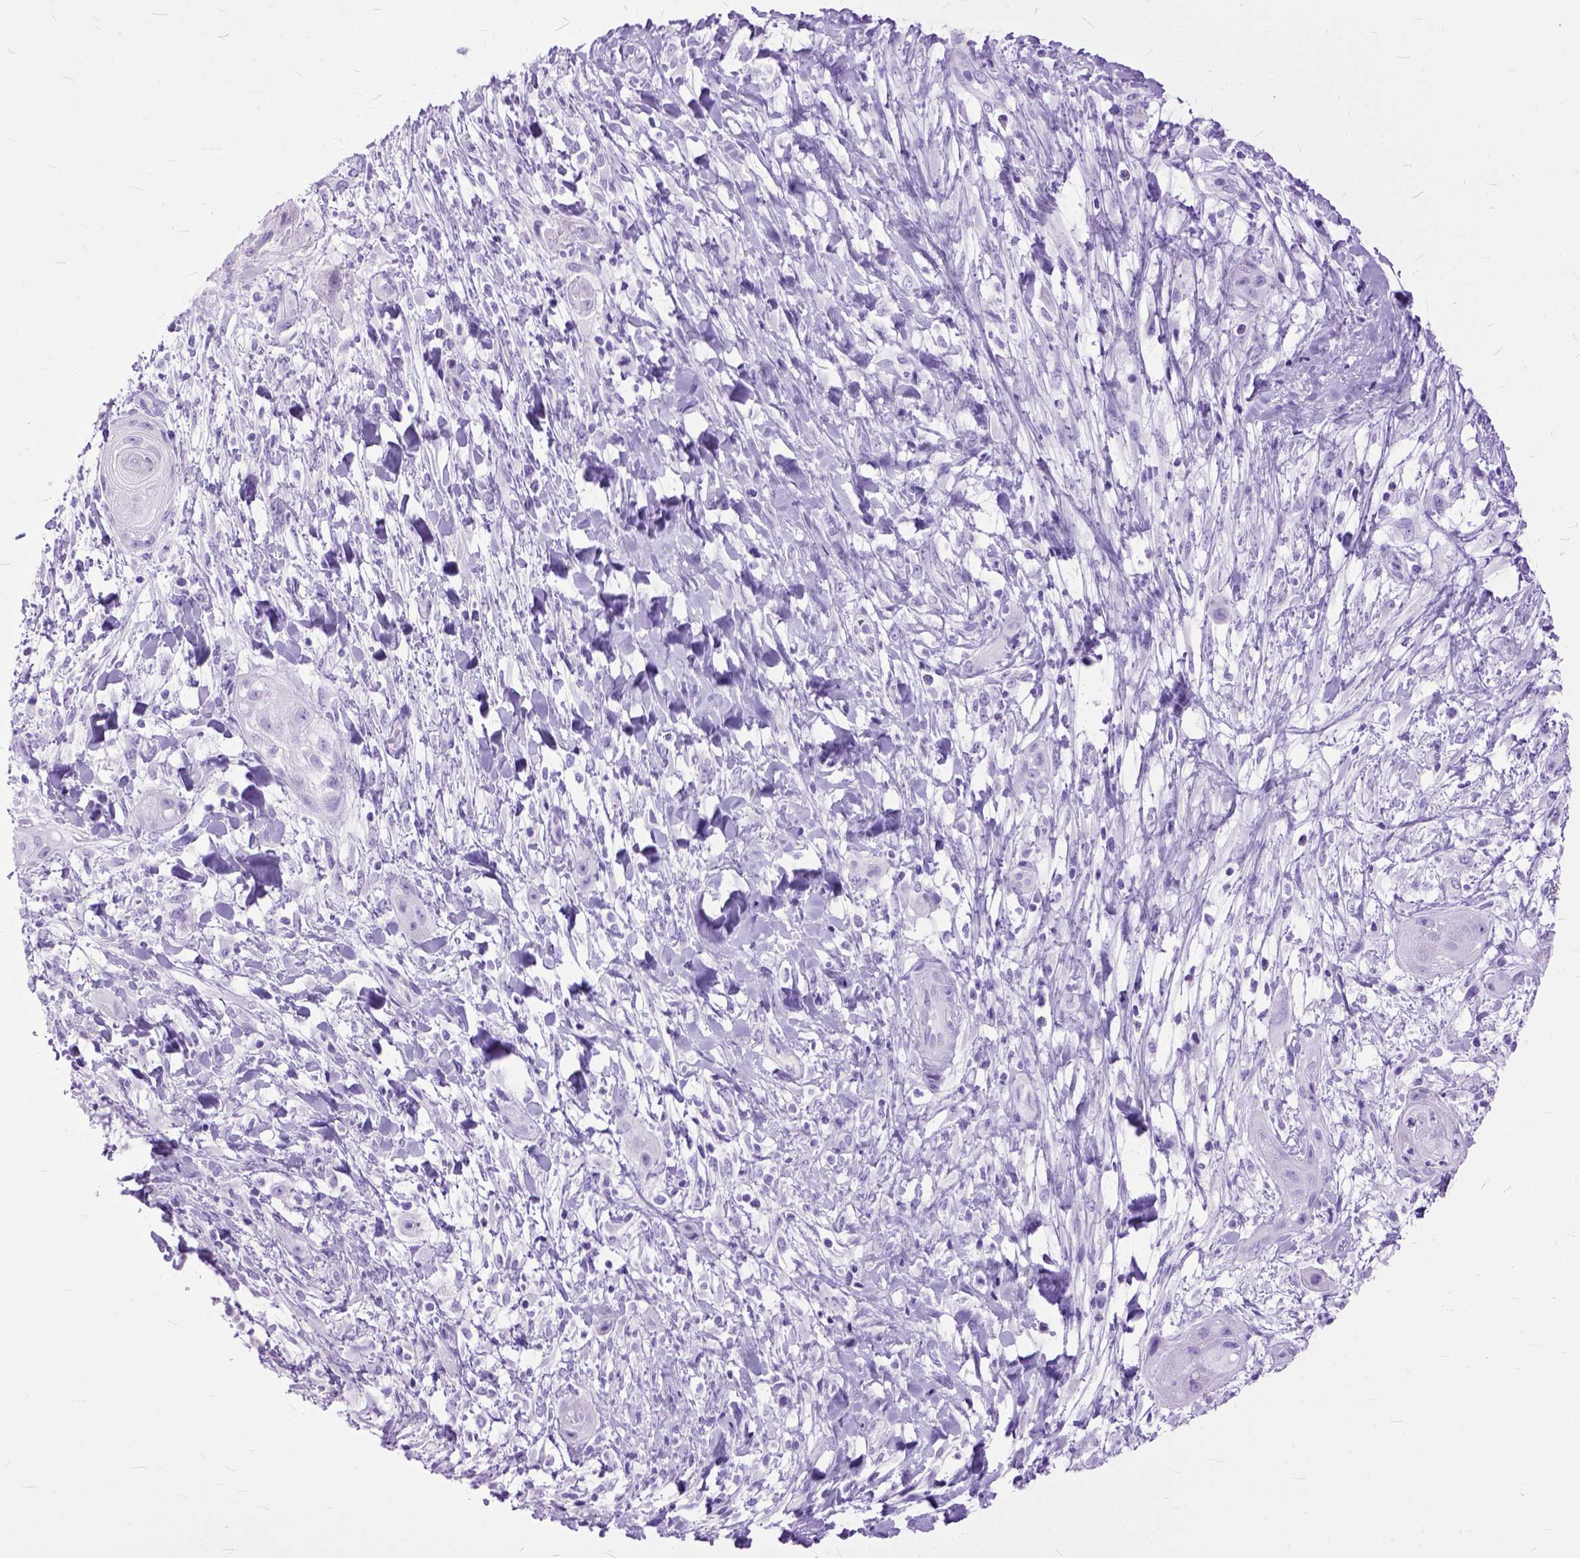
{"staining": {"intensity": "negative", "quantity": "none", "location": "none"}, "tissue": "skin cancer", "cell_type": "Tumor cells", "image_type": "cancer", "snomed": [{"axis": "morphology", "description": "Squamous cell carcinoma, NOS"}, {"axis": "topography", "description": "Skin"}], "caption": "Tumor cells show no significant positivity in skin squamous cell carcinoma.", "gene": "GNGT1", "patient": {"sex": "male", "age": 62}}